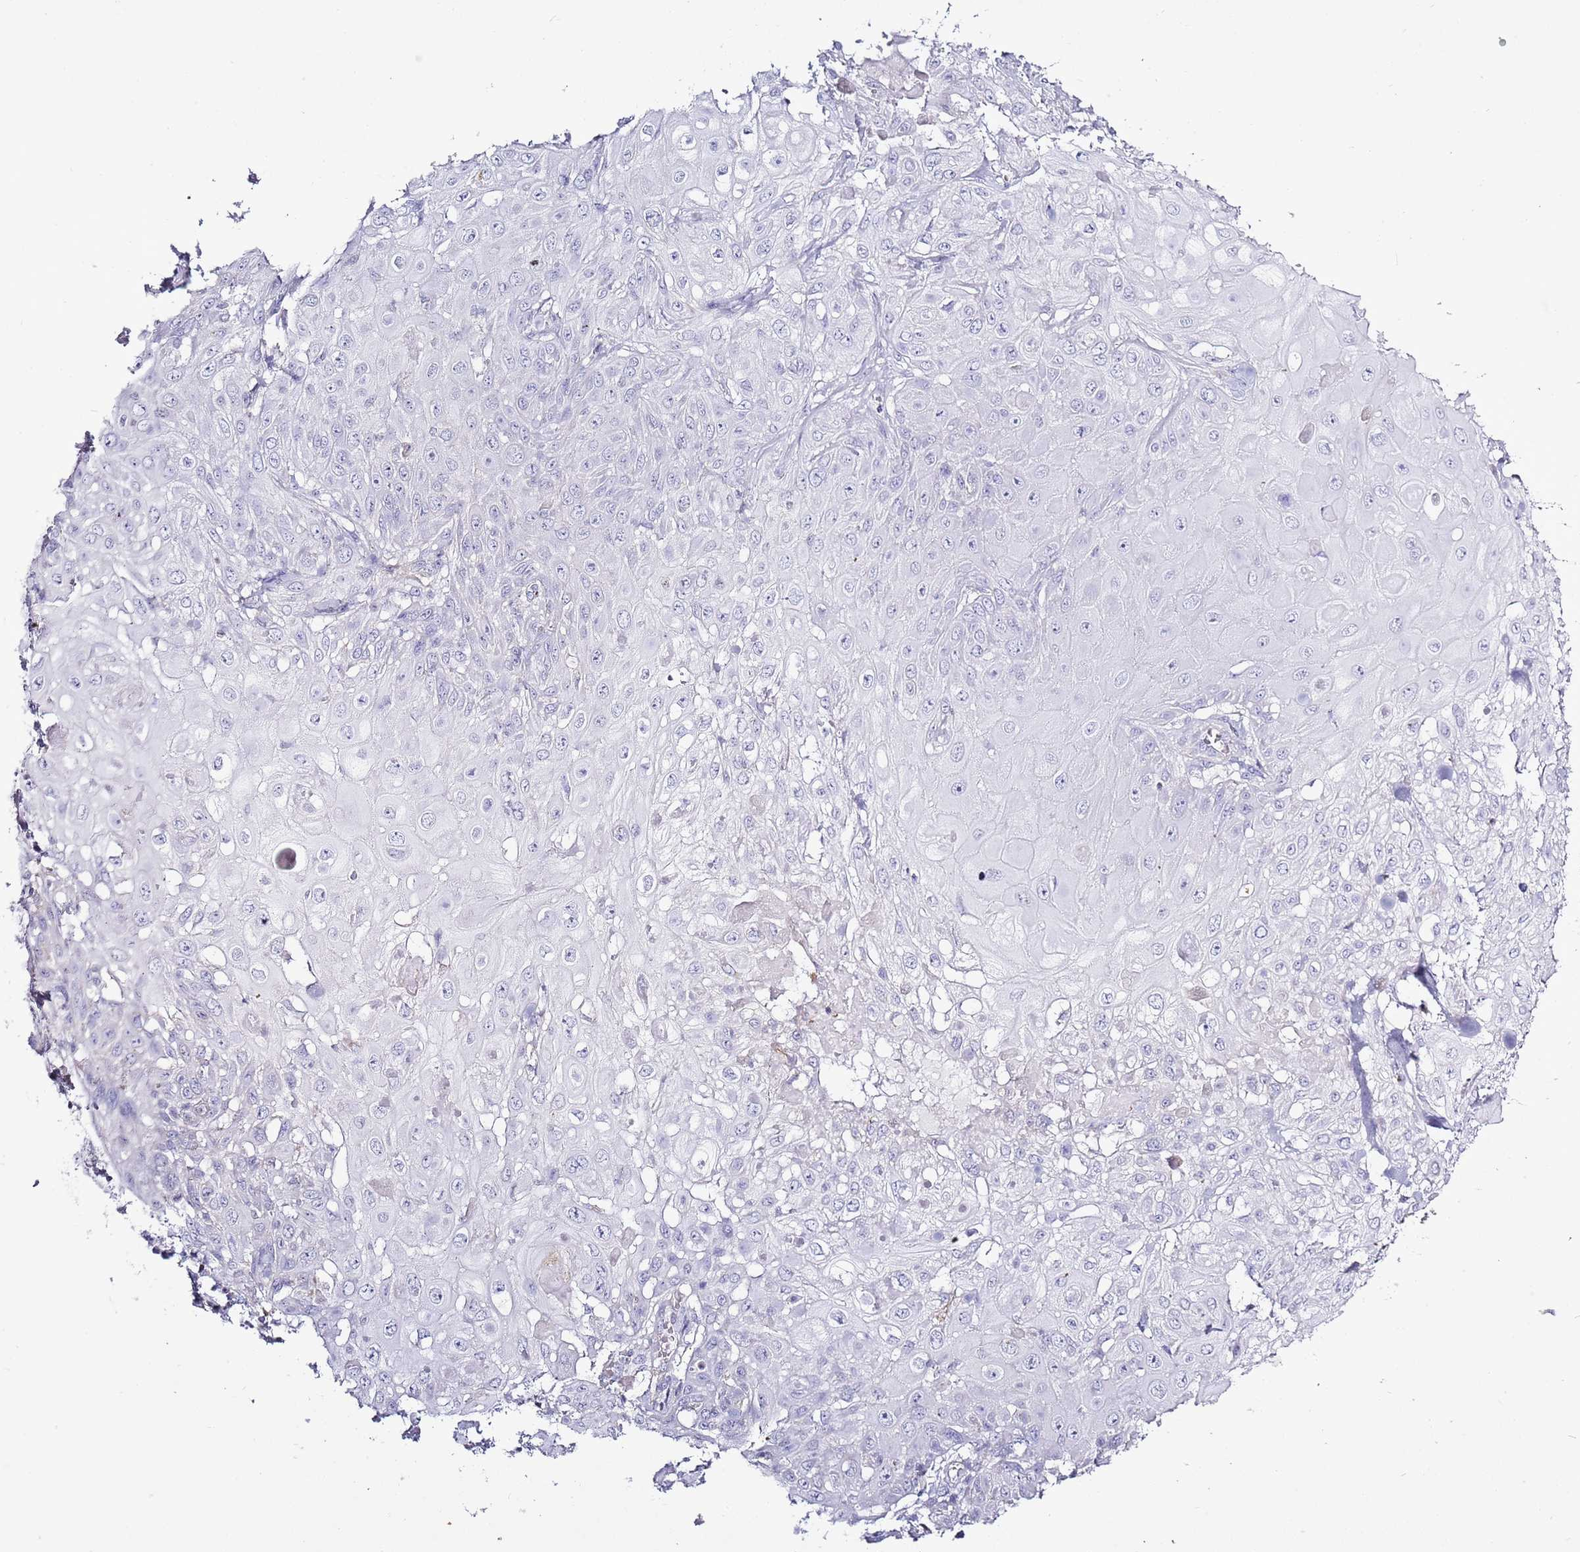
{"staining": {"intensity": "negative", "quantity": "none", "location": "none"}, "tissue": "skin cancer", "cell_type": "Tumor cells", "image_type": "cancer", "snomed": [{"axis": "morphology", "description": "Normal tissue, NOS"}, {"axis": "morphology", "description": "Squamous cell carcinoma, NOS"}, {"axis": "topography", "description": "Skin"}, {"axis": "topography", "description": "Cartilage tissue"}], "caption": "Immunohistochemical staining of human skin cancer (squamous cell carcinoma) demonstrates no significant positivity in tumor cells.", "gene": "SLC23A1", "patient": {"sex": "female", "age": 79}}